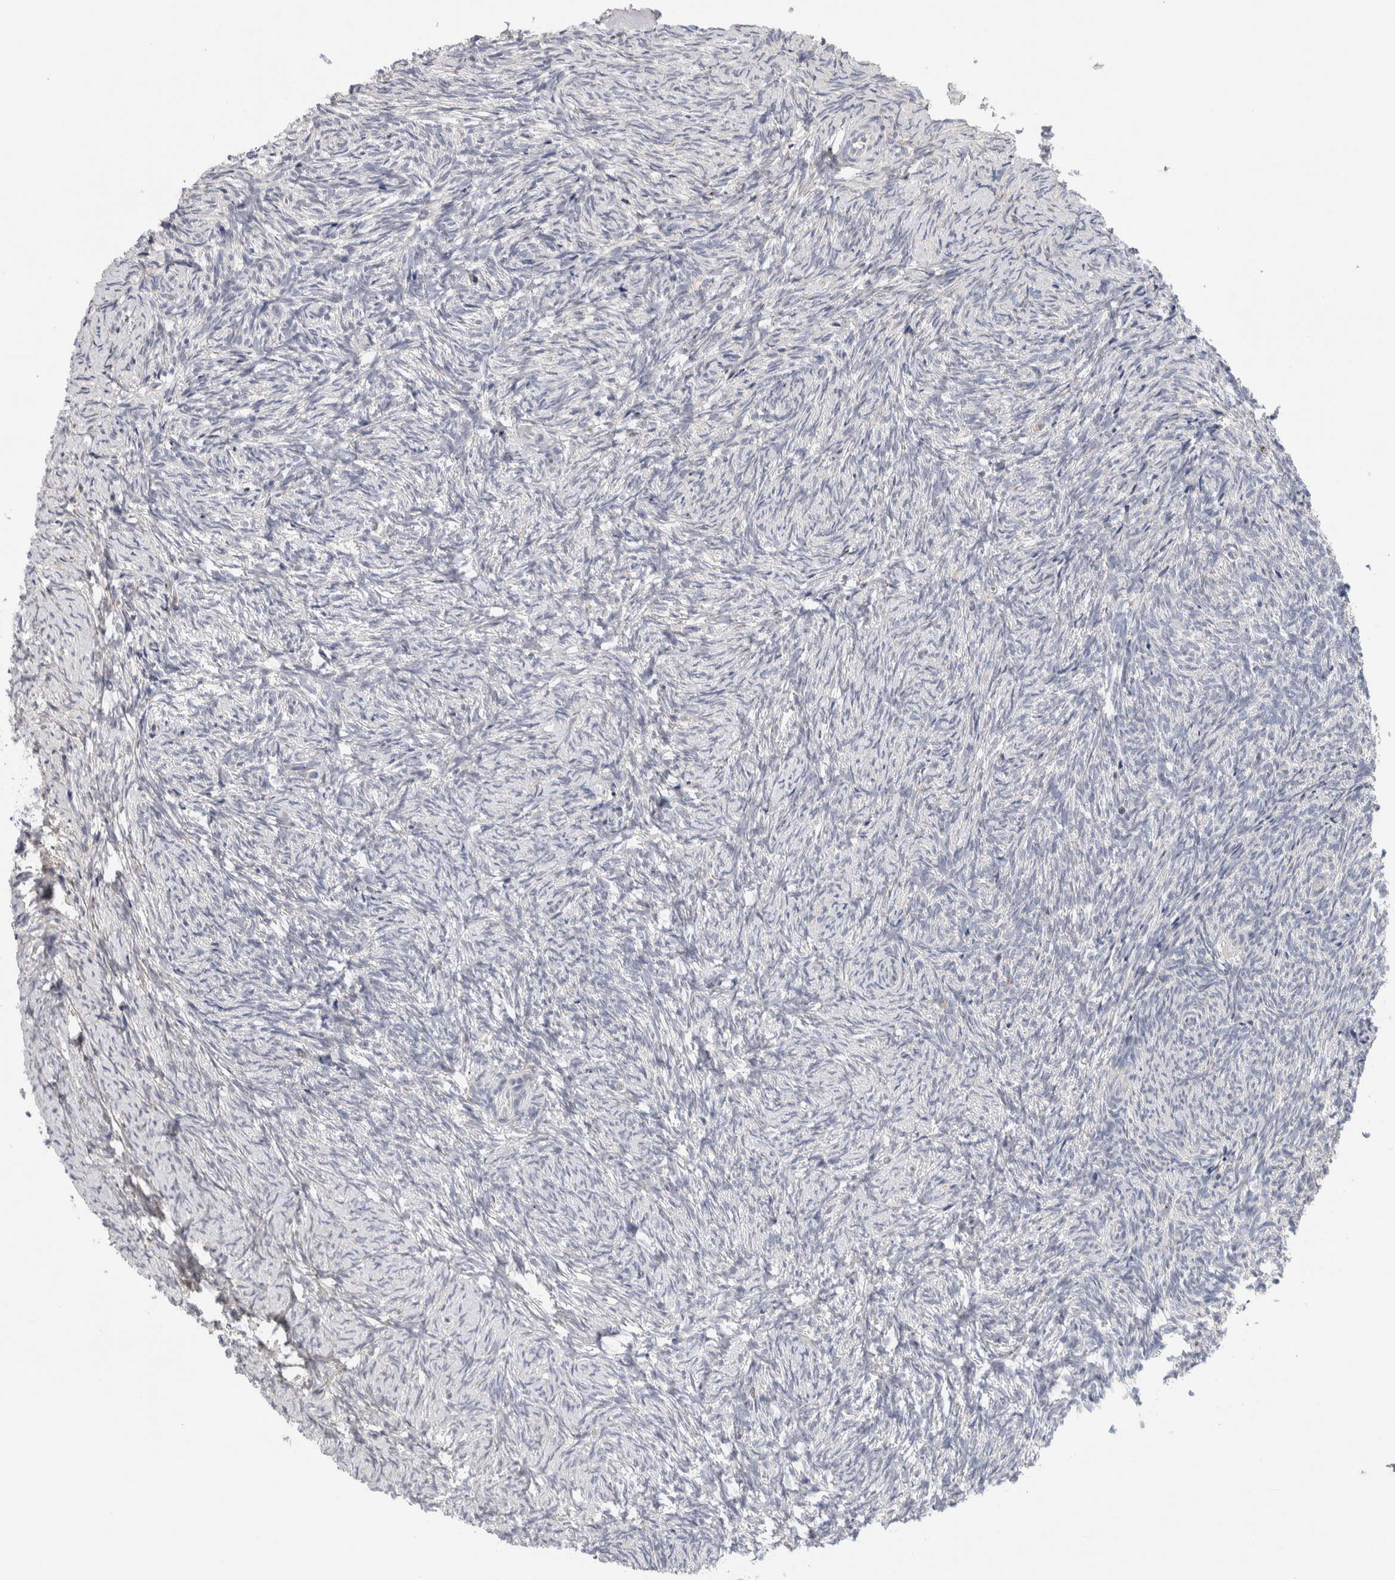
{"staining": {"intensity": "negative", "quantity": "none", "location": "none"}, "tissue": "ovary", "cell_type": "Ovarian stroma cells", "image_type": "normal", "snomed": [{"axis": "morphology", "description": "Normal tissue, NOS"}, {"axis": "topography", "description": "Ovary"}], "caption": "Ovarian stroma cells show no significant staining in benign ovary.", "gene": "ENGASE", "patient": {"sex": "female", "age": 41}}